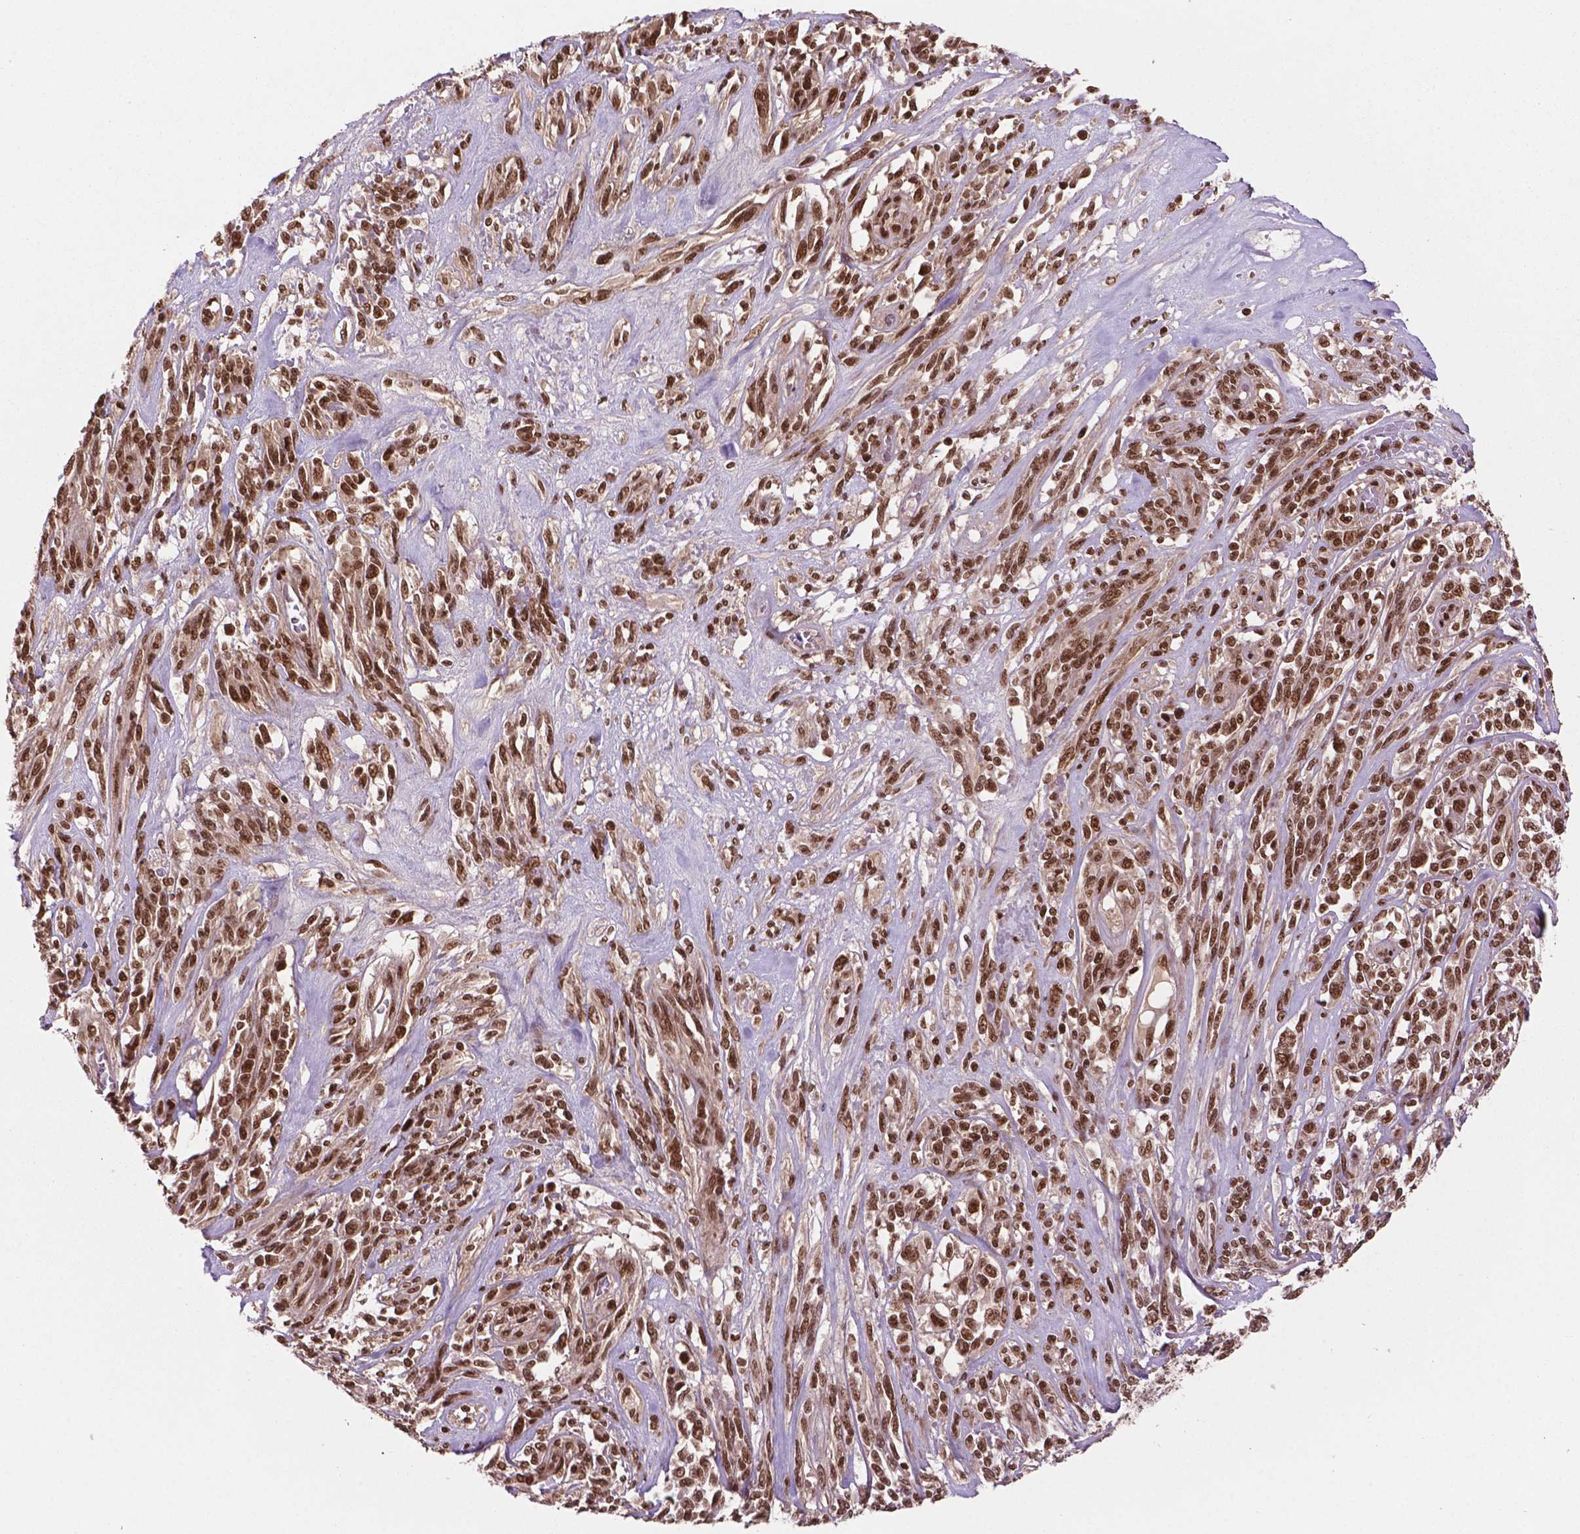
{"staining": {"intensity": "strong", "quantity": ">75%", "location": "nuclear"}, "tissue": "melanoma", "cell_type": "Tumor cells", "image_type": "cancer", "snomed": [{"axis": "morphology", "description": "Malignant melanoma, NOS"}, {"axis": "topography", "description": "Skin"}], "caption": "Protein expression analysis of melanoma reveals strong nuclear expression in about >75% of tumor cells. (DAB IHC, brown staining for protein, blue staining for nuclei).", "gene": "SIRT6", "patient": {"sex": "female", "age": 91}}